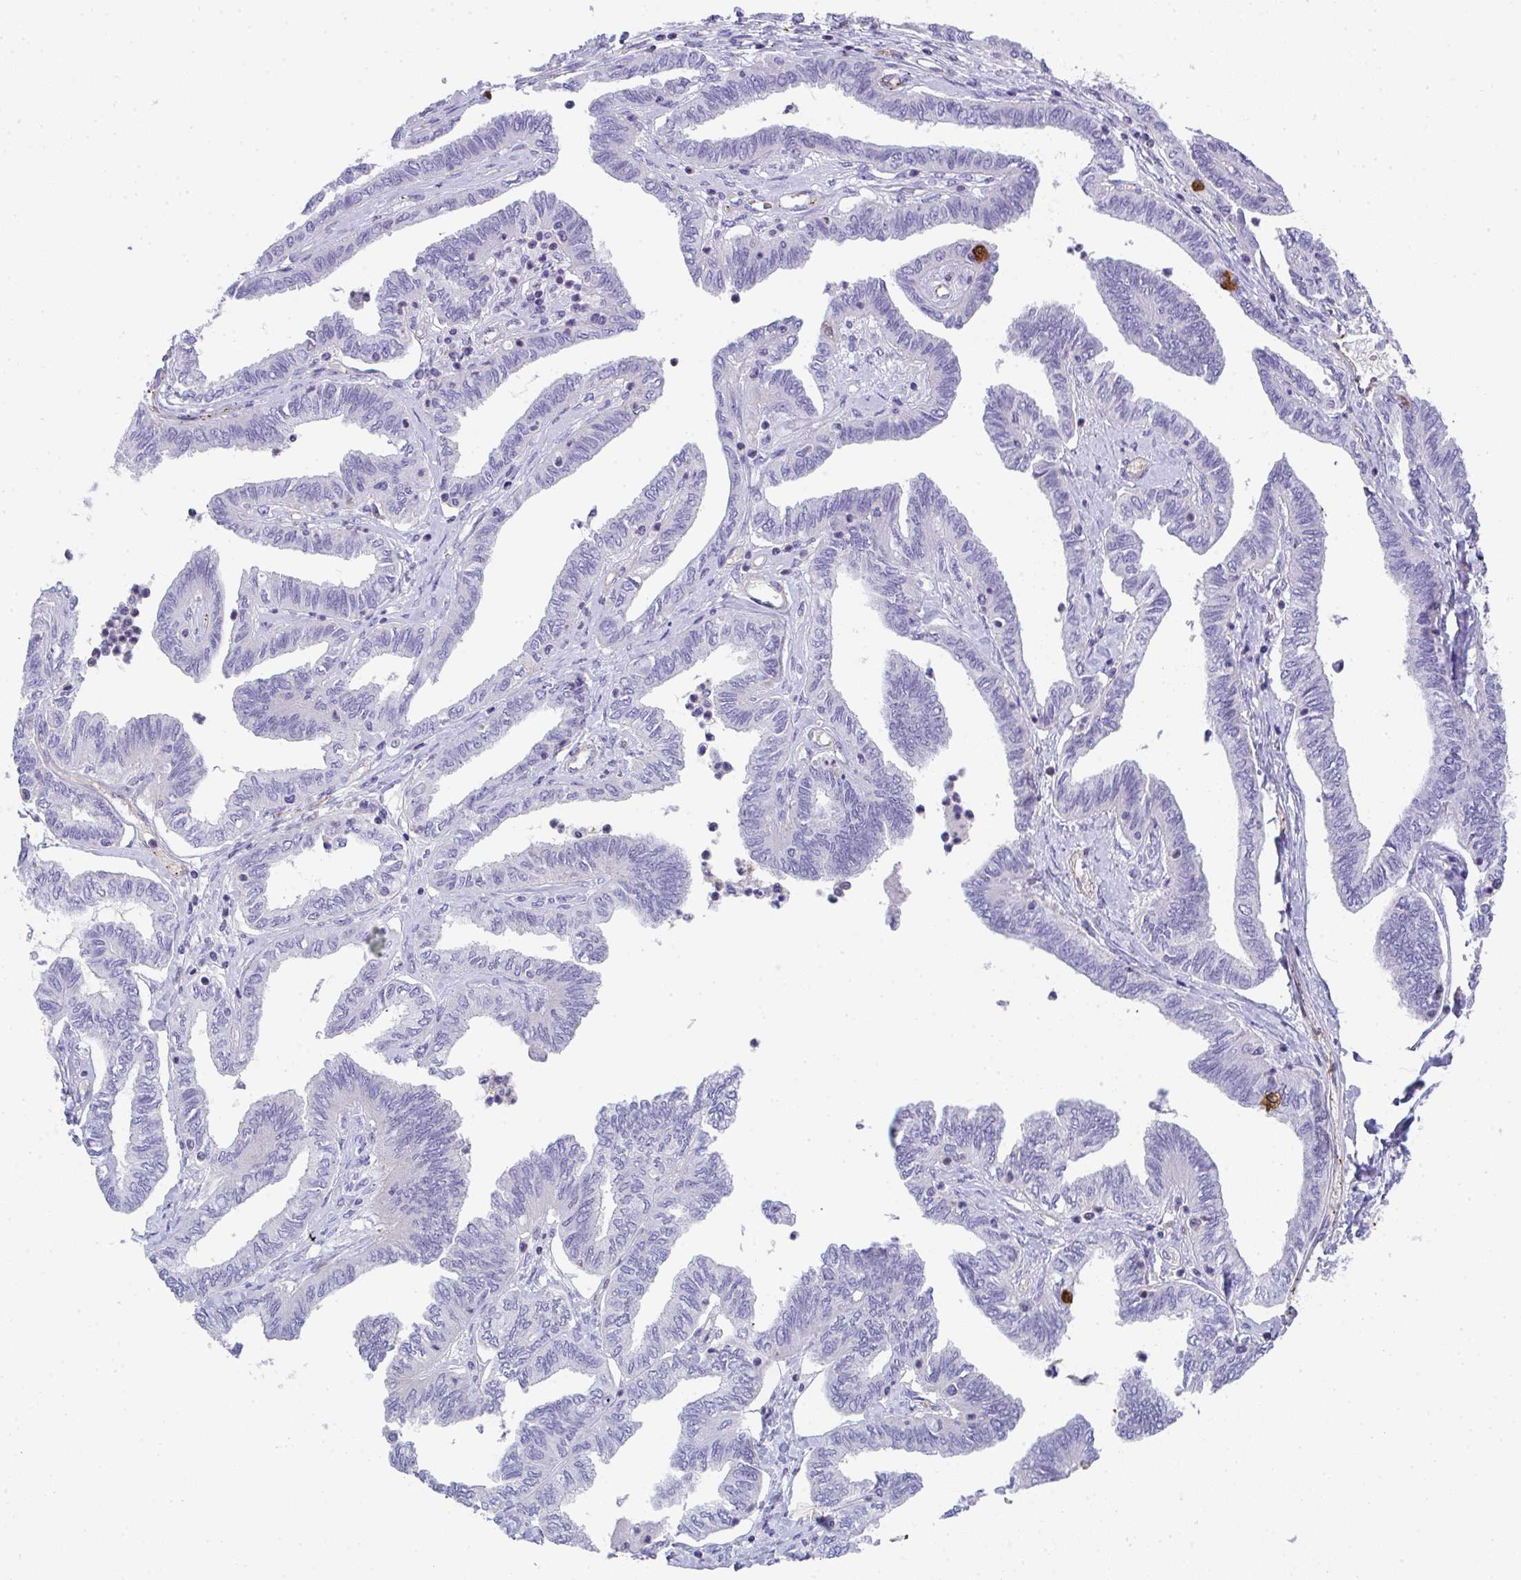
{"staining": {"intensity": "negative", "quantity": "none", "location": "none"}, "tissue": "ovarian cancer", "cell_type": "Tumor cells", "image_type": "cancer", "snomed": [{"axis": "morphology", "description": "Carcinoma, endometroid"}, {"axis": "topography", "description": "Ovary"}], "caption": "DAB immunohistochemical staining of human ovarian endometroid carcinoma exhibits no significant positivity in tumor cells. (Stains: DAB immunohistochemistry (IHC) with hematoxylin counter stain, Microscopy: brightfield microscopy at high magnification).", "gene": "TNFAIP8", "patient": {"sex": "female", "age": 70}}